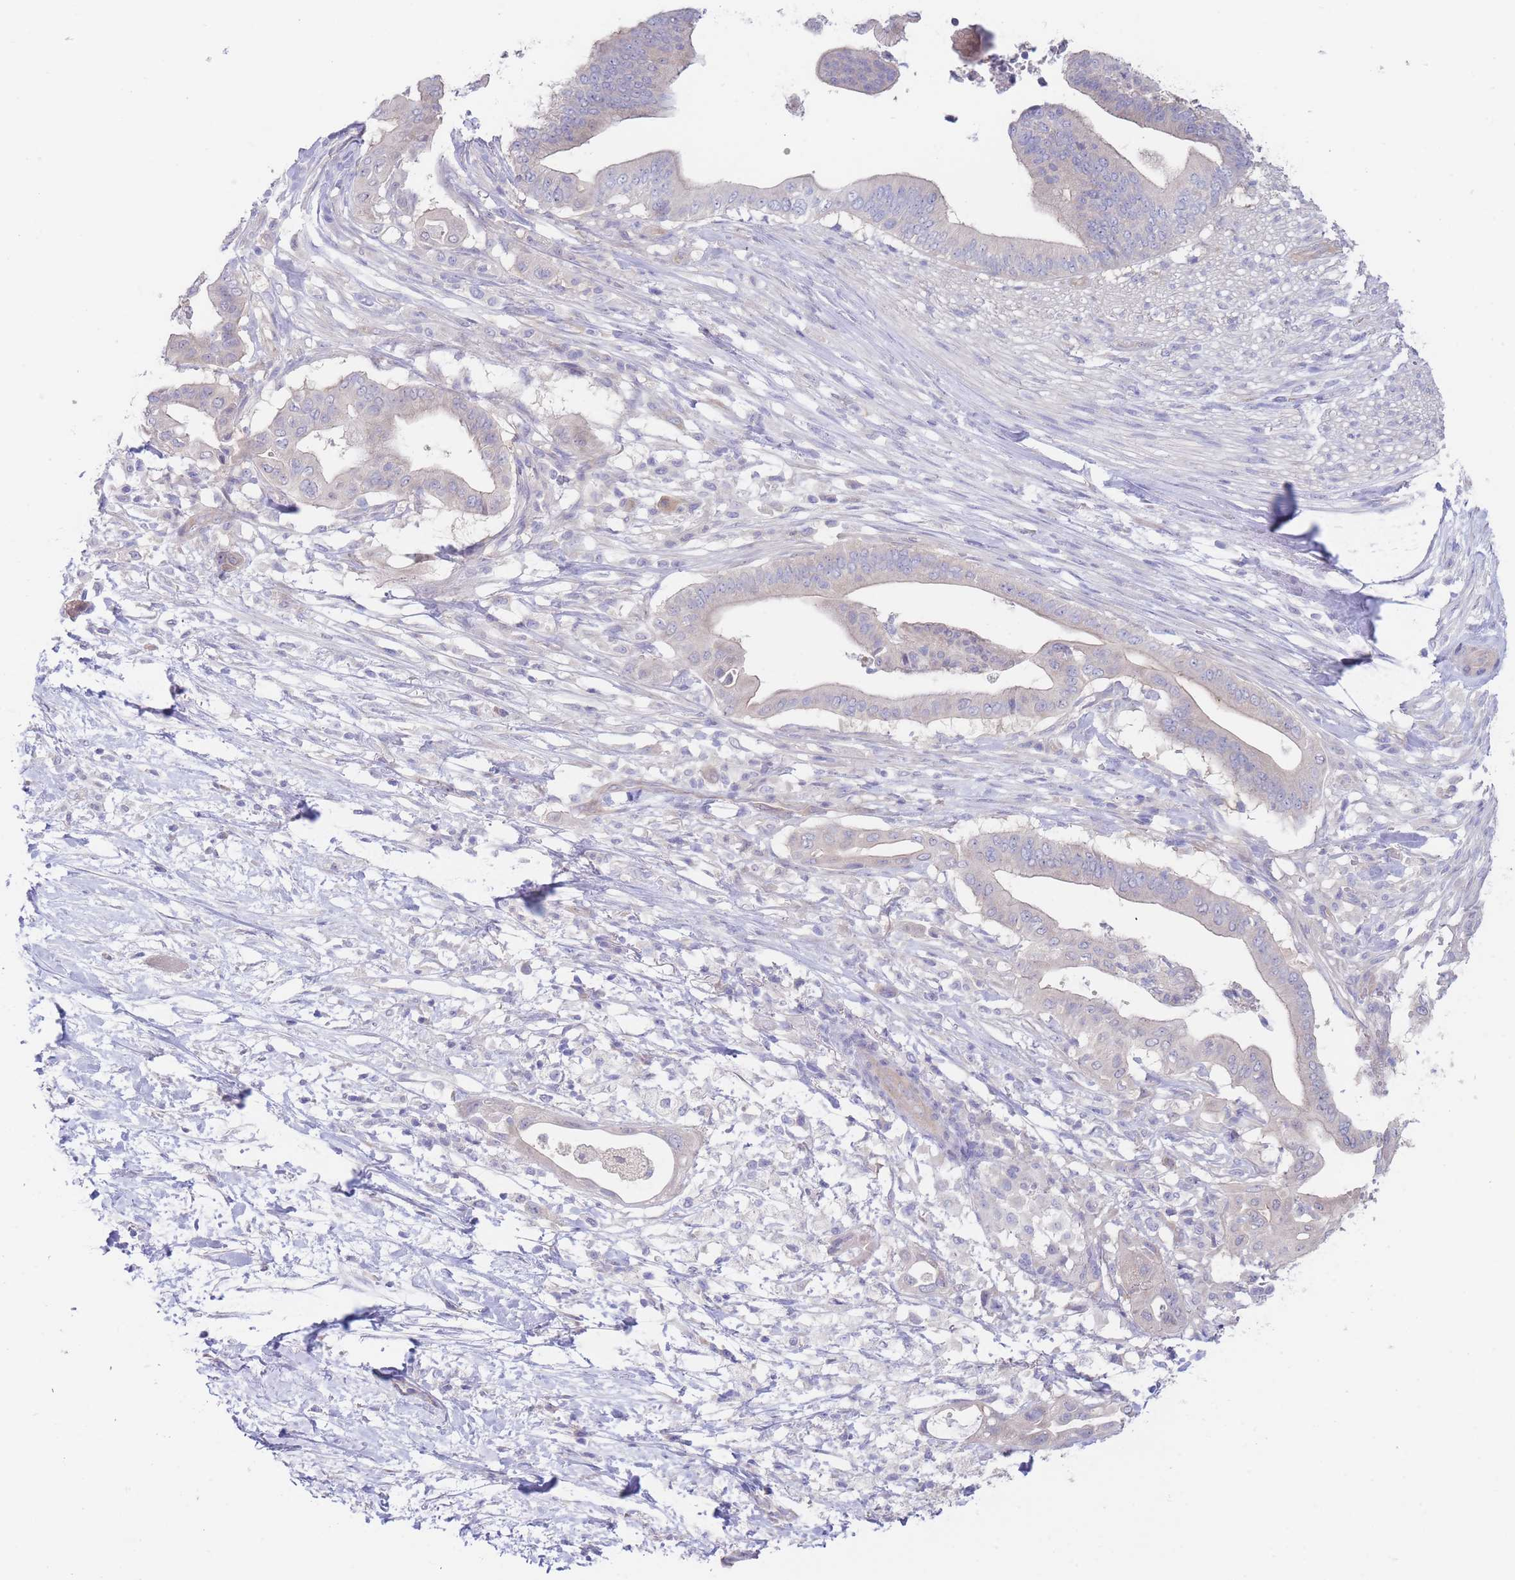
{"staining": {"intensity": "negative", "quantity": "none", "location": "none"}, "tissue": "pancreatic cancer", "cell_type": "Tumor cells", "image_type": "cancer", "snomed": [{"axis": "morphology", "description": "Adenocarcinoma, NOS"}, {"axis": "topography", "description": "Pancreas"}], "caption": "Micrograph shows no significant protein staining in tumor cells of pancreatic adenocarcinoma.", "gene": "ZNF281", "patient": {"sex": "male", "age": 68}}